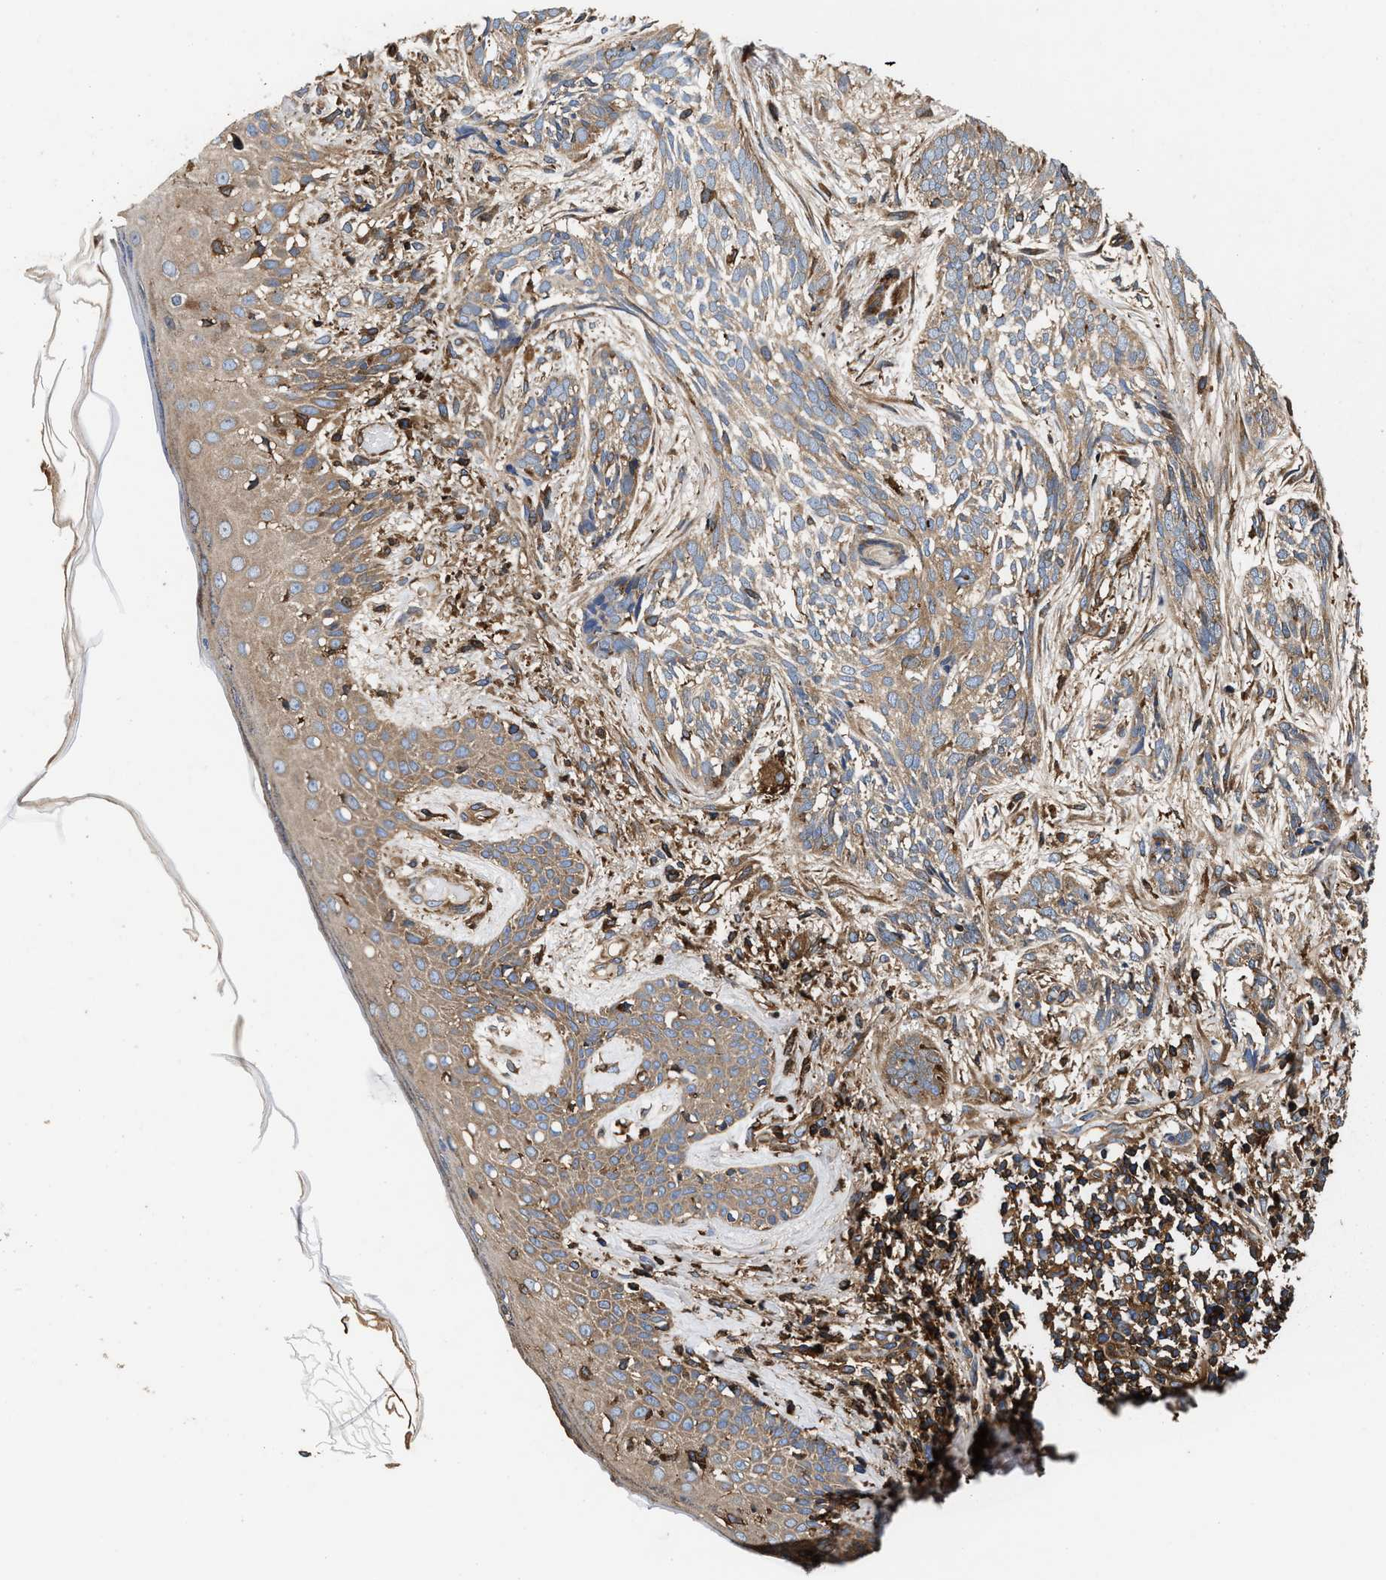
{"staining": {"intensity": "moderate", "quantity": ">75%", "location": "cytoplasmic/membranous"}, "tissue": "skin cancer", "cell_type": "Tumor cells", "image_type": "cancer", "snomed": [{"axis": "morphology", "description": "Basal cell carcinoma"}, {"axis": "topography", "description": "Skin"}], "caption": "The photomicrograph exhibits a brown stain indicating the presence of a protein in the cytoplasmic/membranous of tumor cells in skin basal cell carcinoma.", "gene": "KYAT1", "patient": {"sex": "female", "age": 88}}